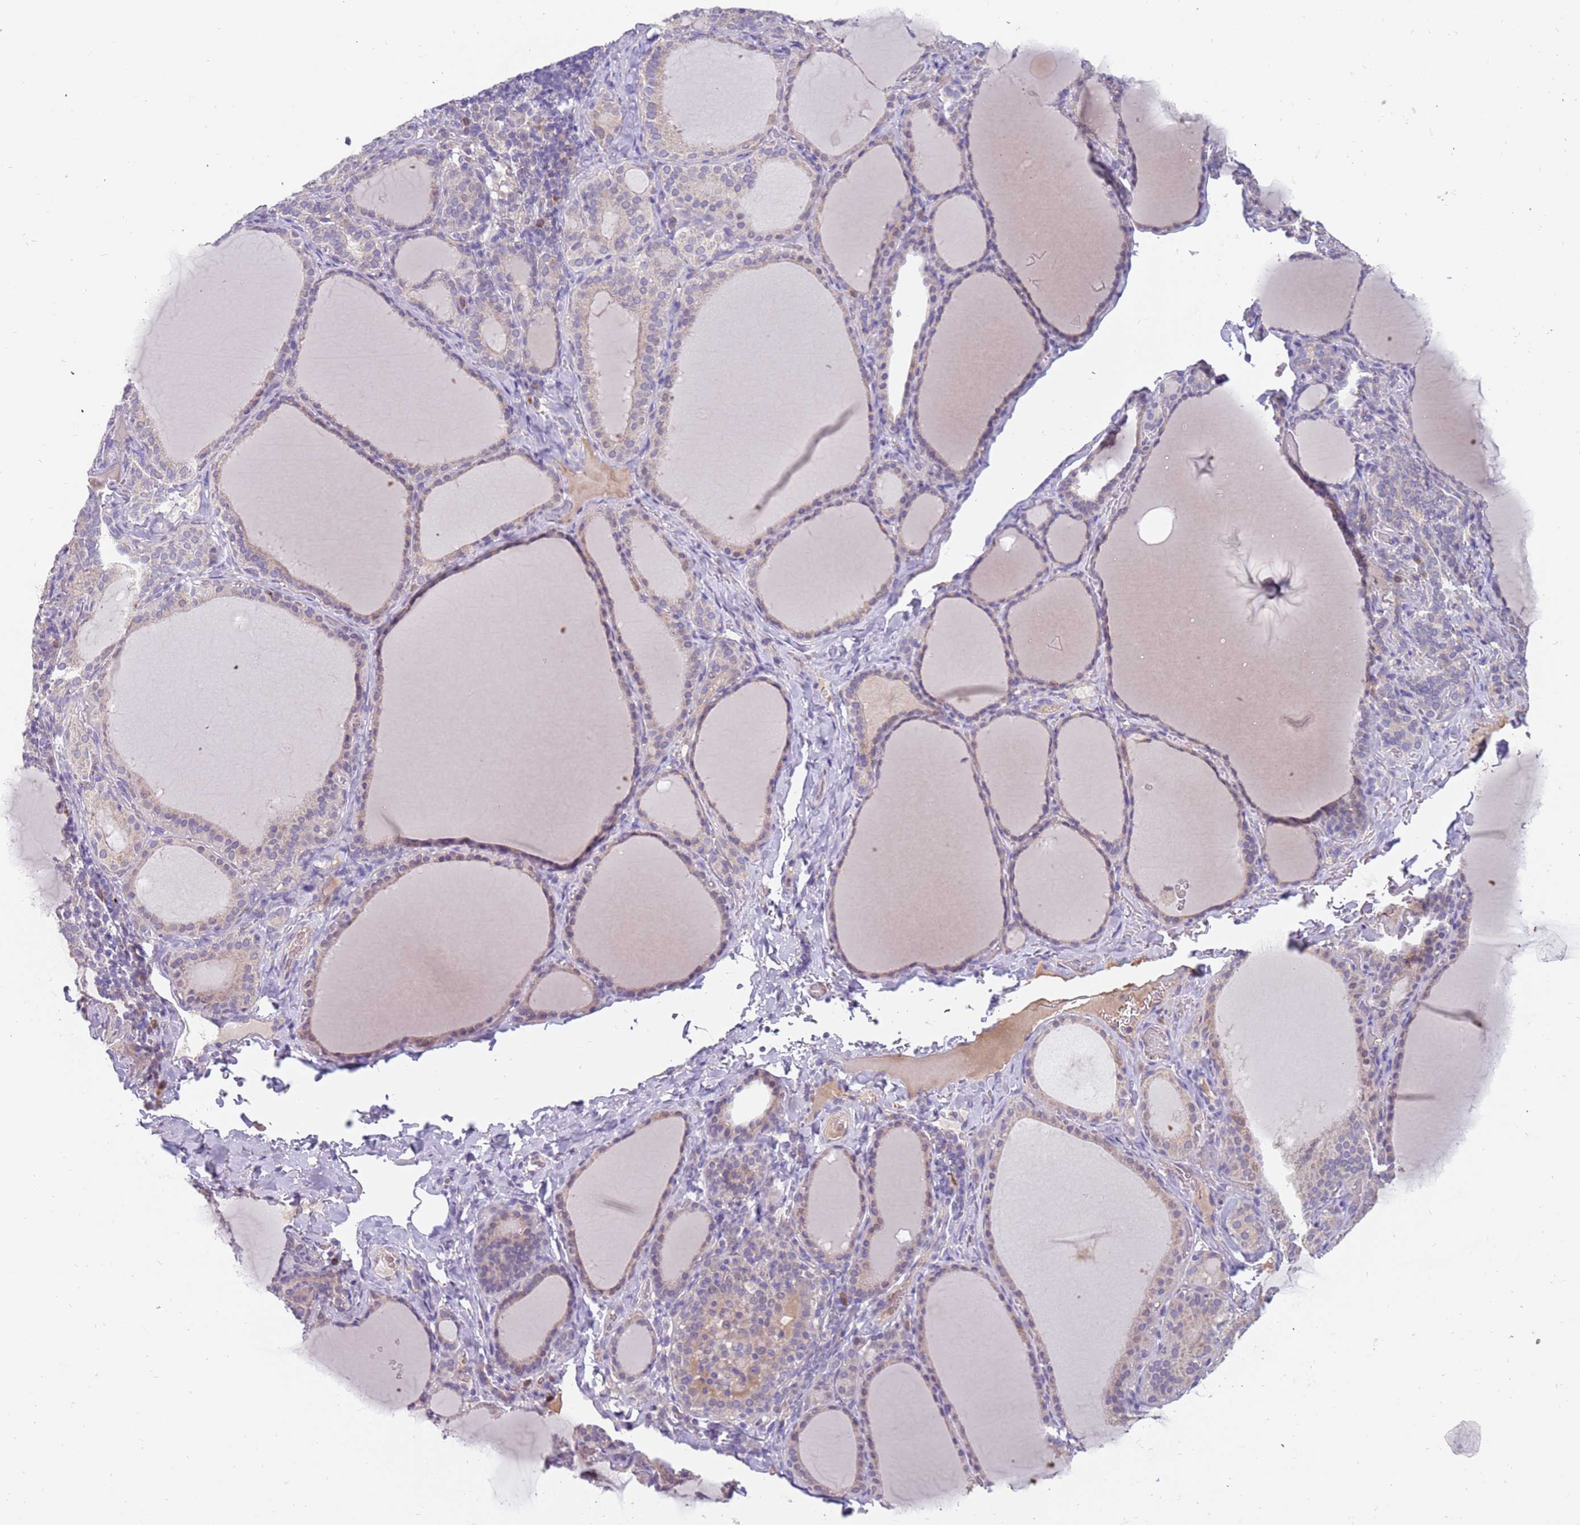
{"staining": {"intensity": "weak", "quantity": "<25%", "location": "cytoplasmic/membranous"}, "tissue": "thyroid gland", "cell_type": "Glandular cells", "image_type": "normal", "snomed": [{"axis": "morphology", "description": "Normal tissue, NOS"}, {"axis": "topography", "description": "Thyroid gland"}], "caption": "DAB immunohistochemical staining of benign thyroid gland demonstrates no significant expression in glandular cells. (DAB (3,3'-diaminobenzidine) immunohistochemistry with hematoxylin counter stain).", "gene": "ZNF746", "patient": {"sex": "female", "age": 39}}